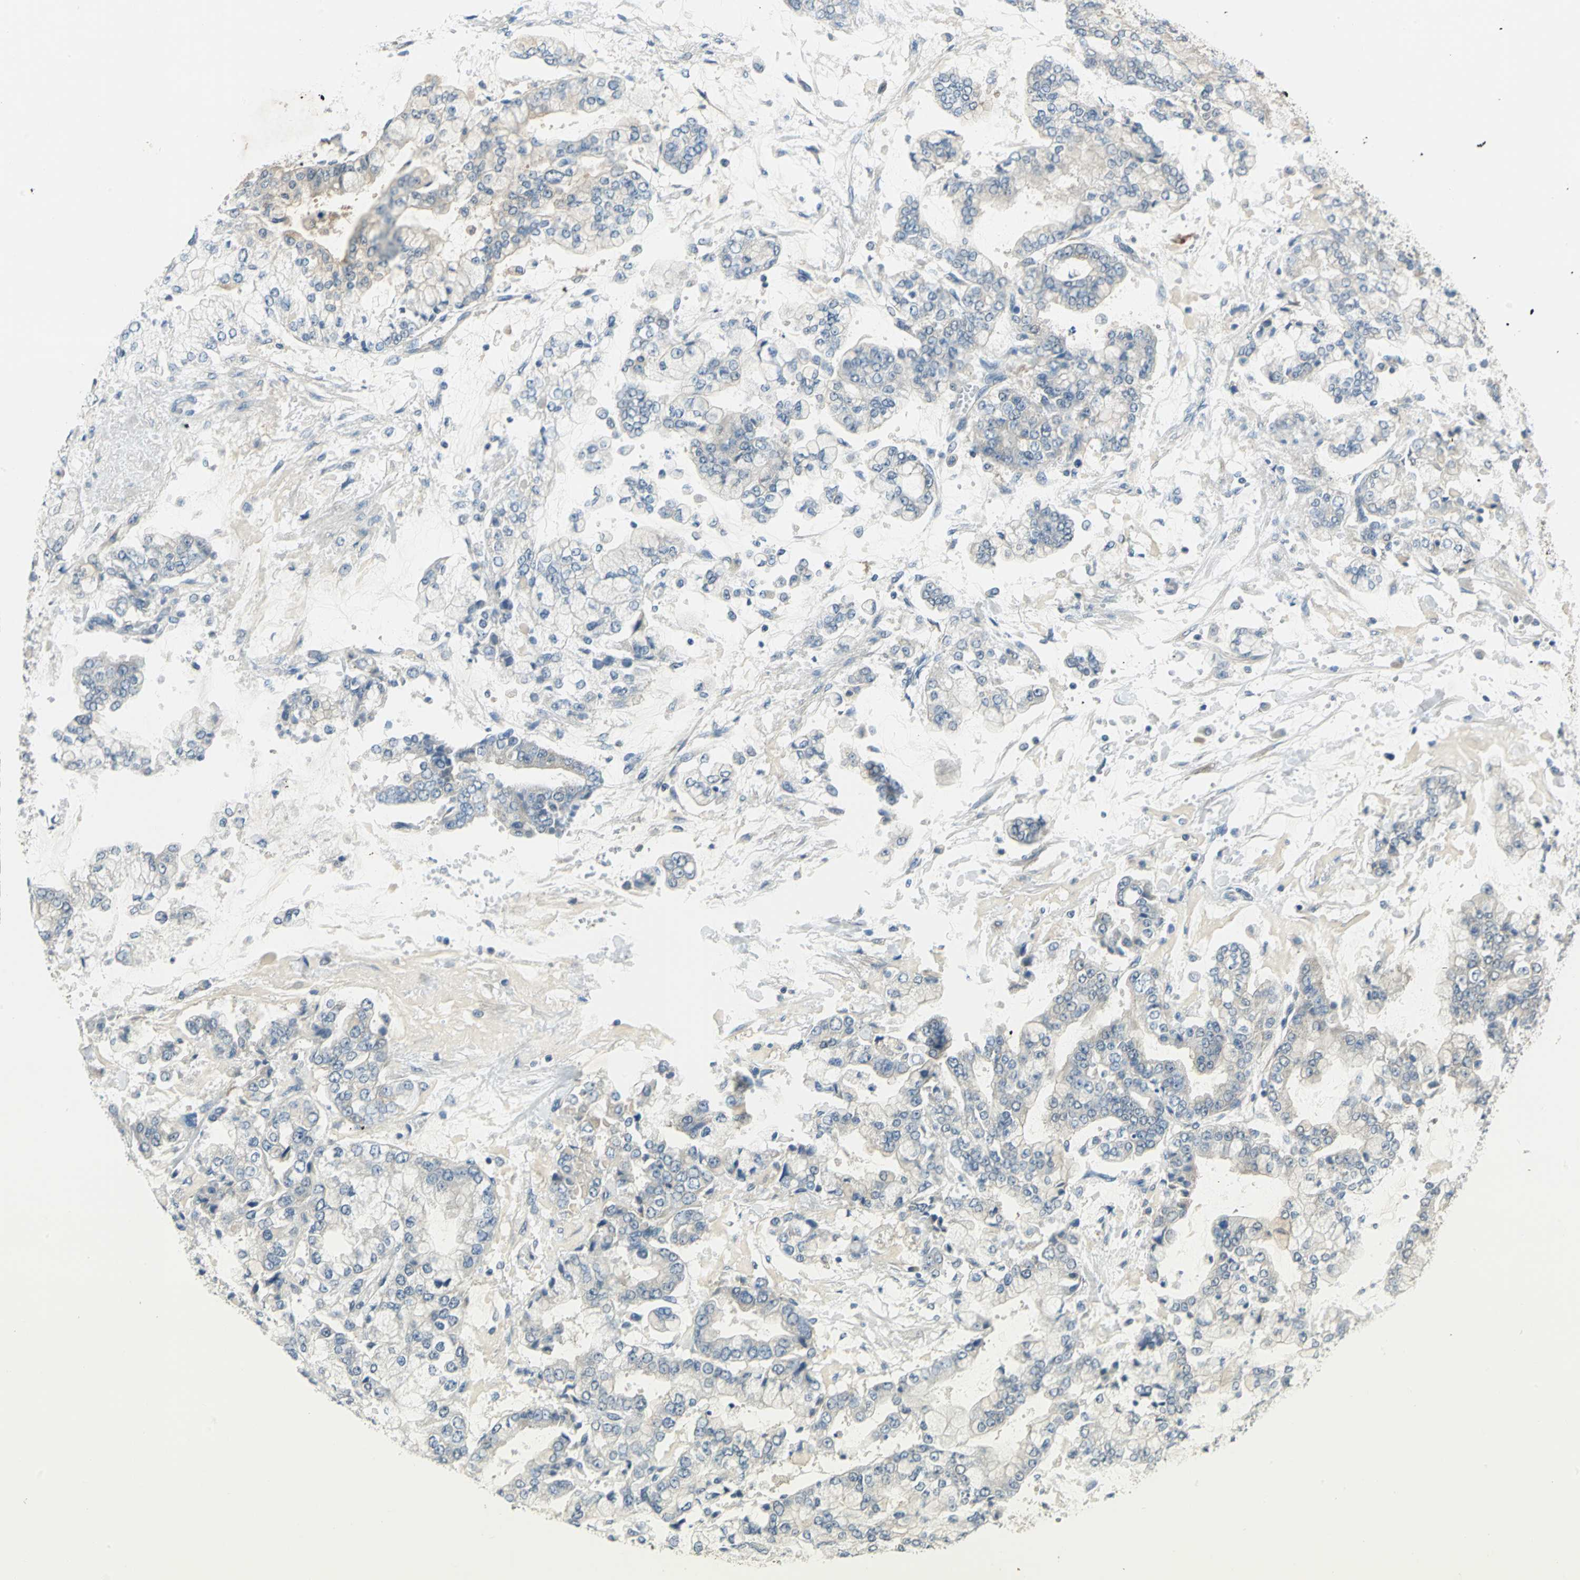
{"staining": {"intensity": "moderate", "quantity": "<25%", "location": "cytoplasmic/membranous"}, "tissue": "stomach cancer", "cell_type": "Tumor cells", "image_type": "cancer", "snomed": [{"axis": "morphology", "description": "Adenocarcinoma, NOS"}, {"axis": "topography", "description": "Stomach"}], "caption": "About <25% of tumor cells in human adenocarcinoma (stomach) exhibit moderate cytoplasmic/membranous protein staining as visualized by brown immunohistochemical staining.", "gene": "SHC2", "patient": {"sex": "male", "age": 76}}